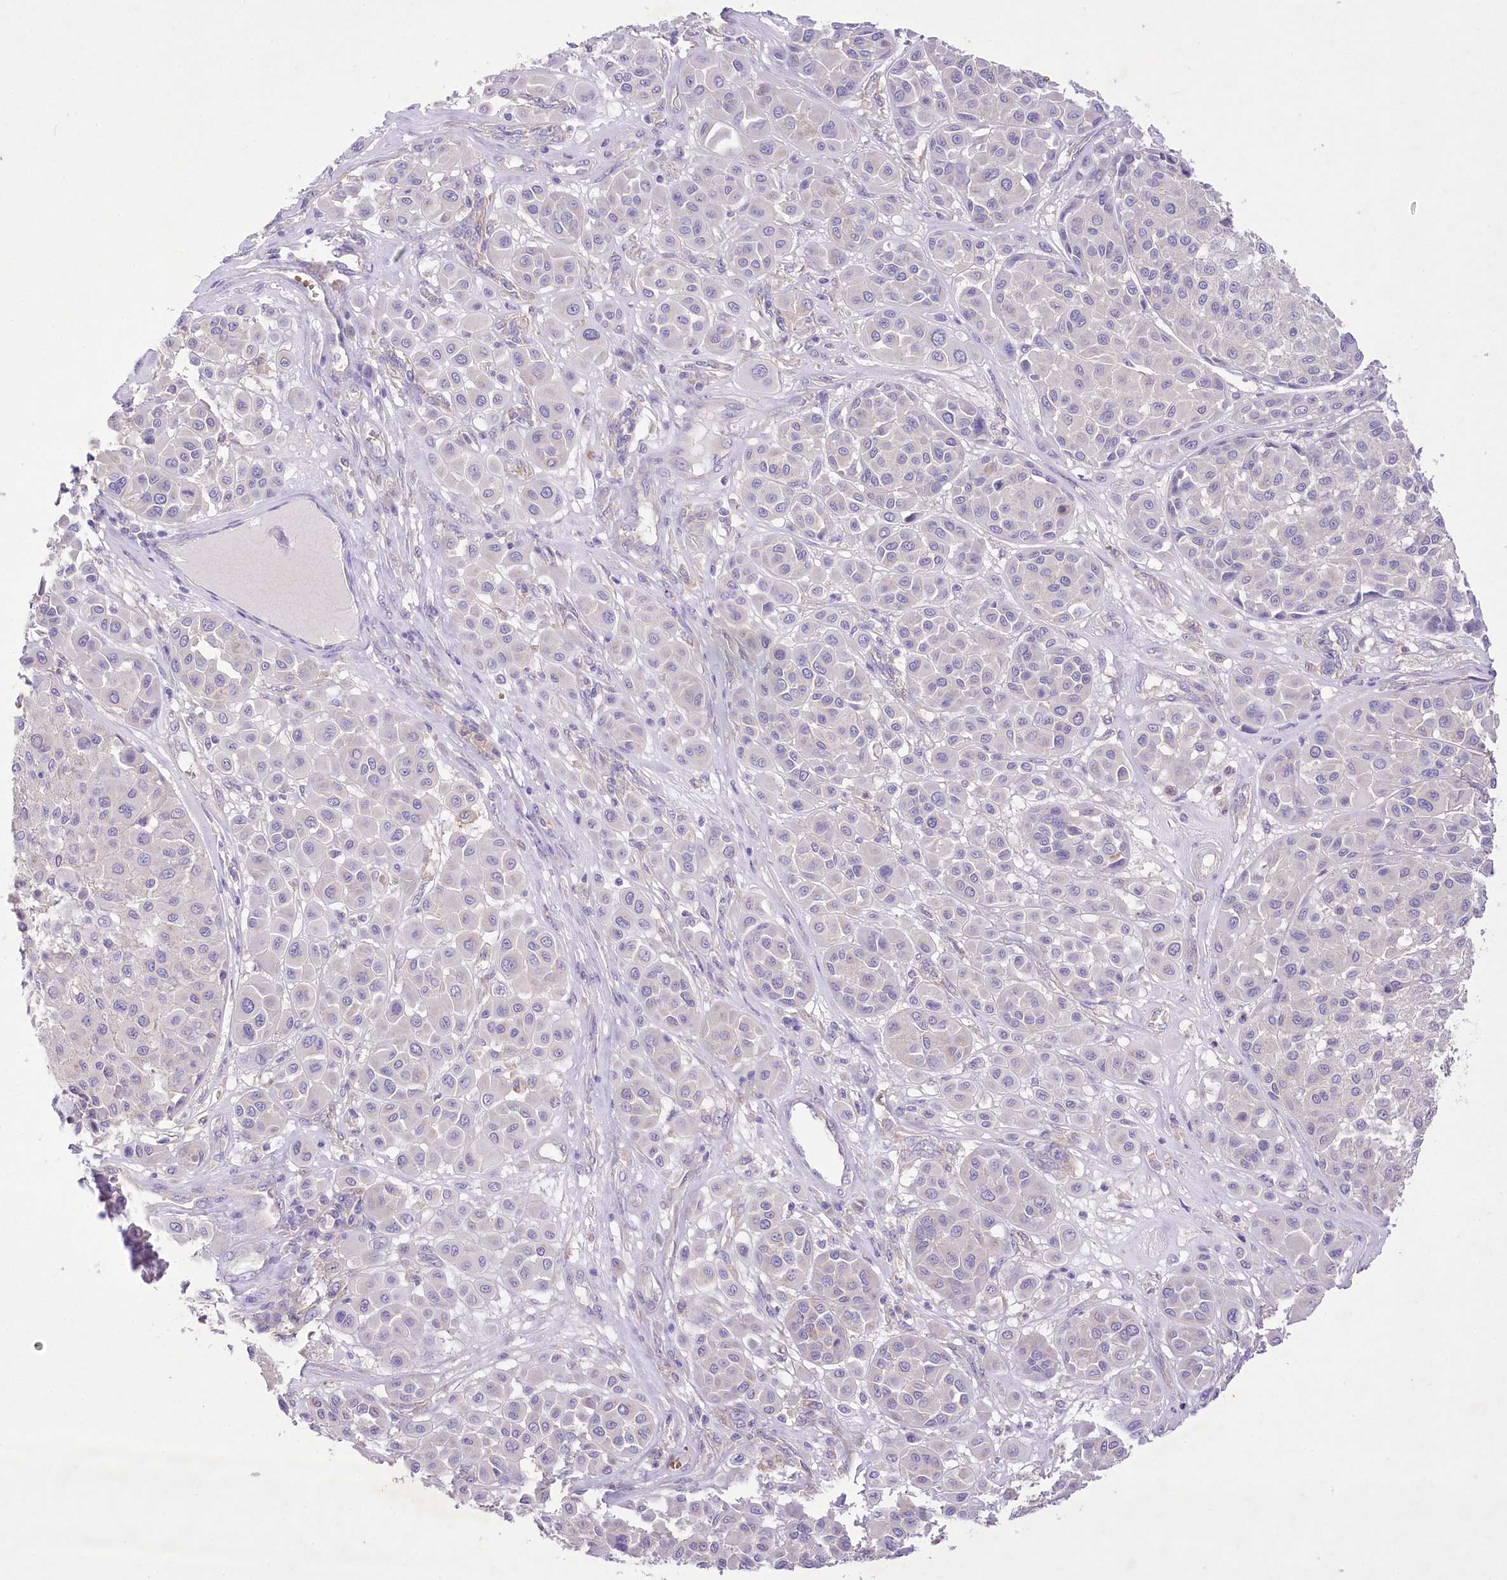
{"staining": {"intensity": "negative", "quantity": "none", "location": "none"}, "tissue": "melanoma", "cell_type": "Tumor cells", "image_type": "cancer", "snomed": [{"axis": "morphology", "description": "Malignant melanoma, Metastatic site"}, {"axis": "topography", "description": "Soft tissue"}], "caption": "Protein analysis of melanoma demonstrates no significant expression in tumor cells. (Immunohistochemistry (ihc), brightfield microscopy, high magnification).", "gene": "PRSS53", "patient": {"sex": "male", "age": 41}}